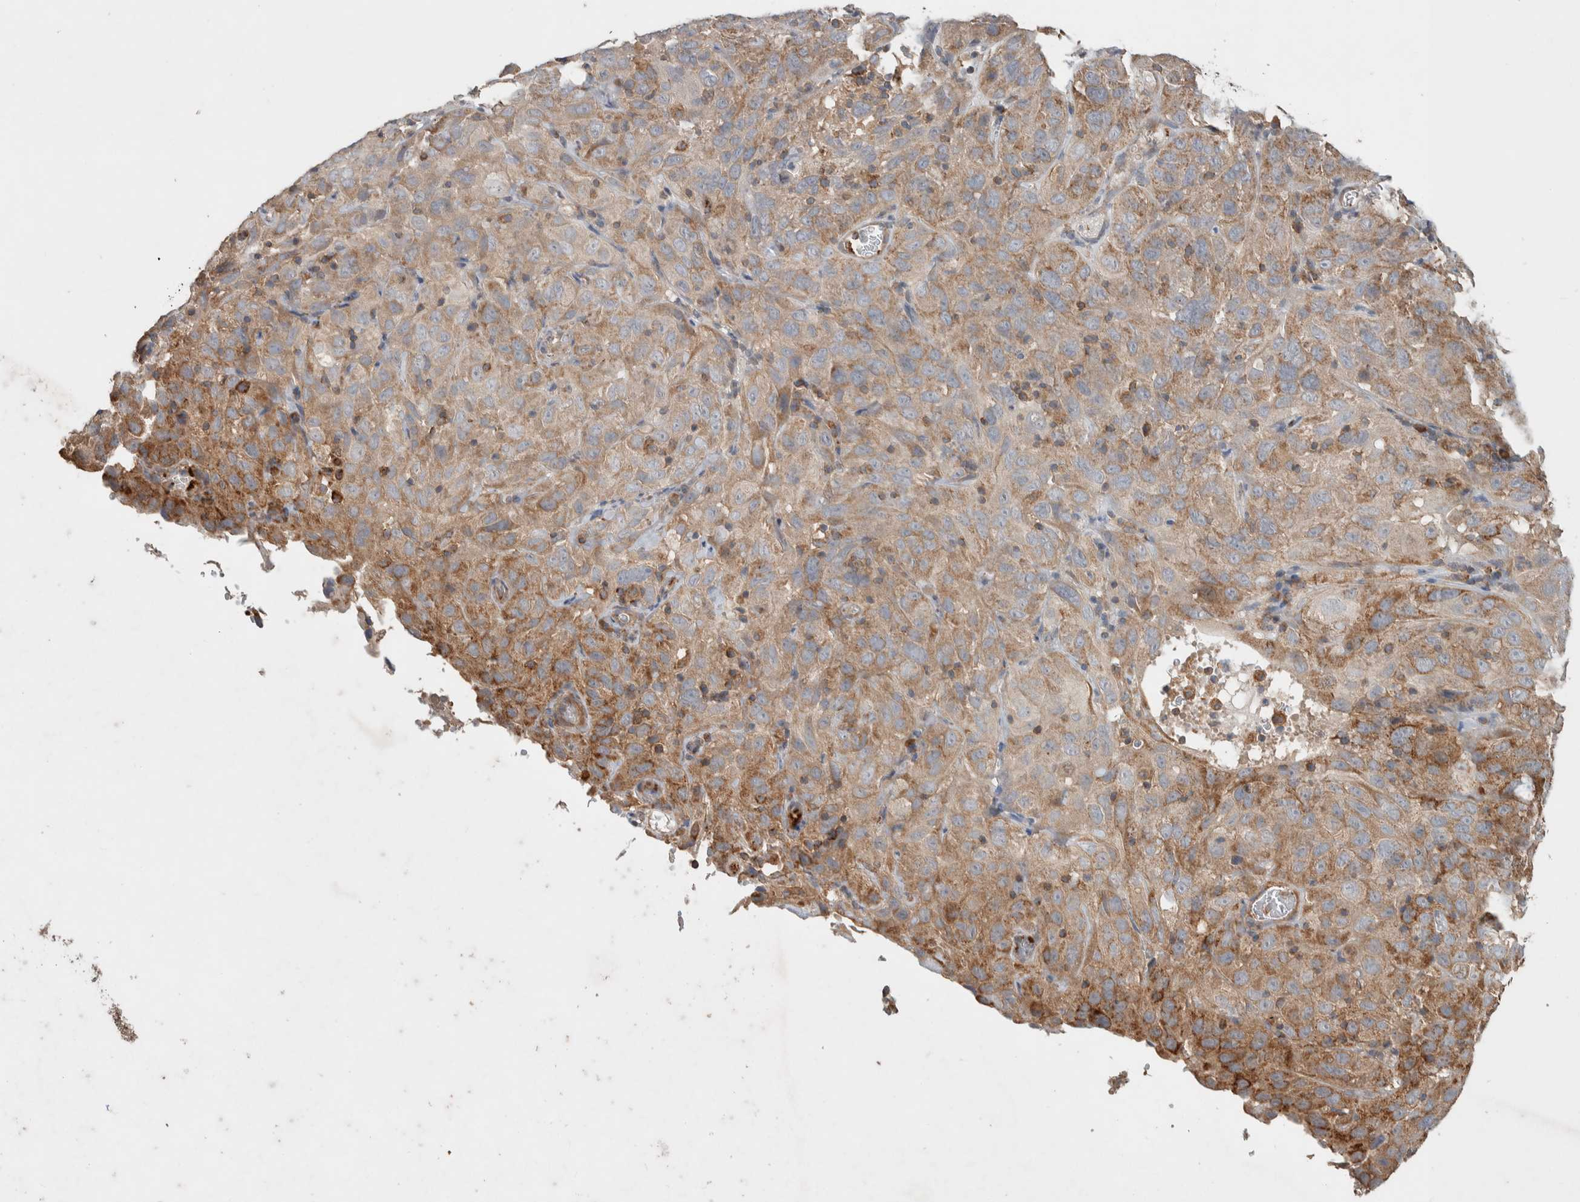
{"staining": {"intensity": "moderate", "quantity": "25%-75%", "location": "cytoplasmic/membranous"}, "tissue": "cervical cancer", "cell_type": "Tumor cells", "image_type": "cancer", "snomed": [{"axis": "morphology", "description": "Squamous cell carcinoma, NOS"}, {"axis": "topography", "description": "Cervix"}], "caption": "Immunohistochemical staining of human cervical cancer (squamous cell carcinoma) reveals medium levels of moderate cytoplasmic/membranous protein staining in about 25%-75% of tumor cells.", "gene": "DEPTOR", "patient": {"sex": "female", "age": 32}}